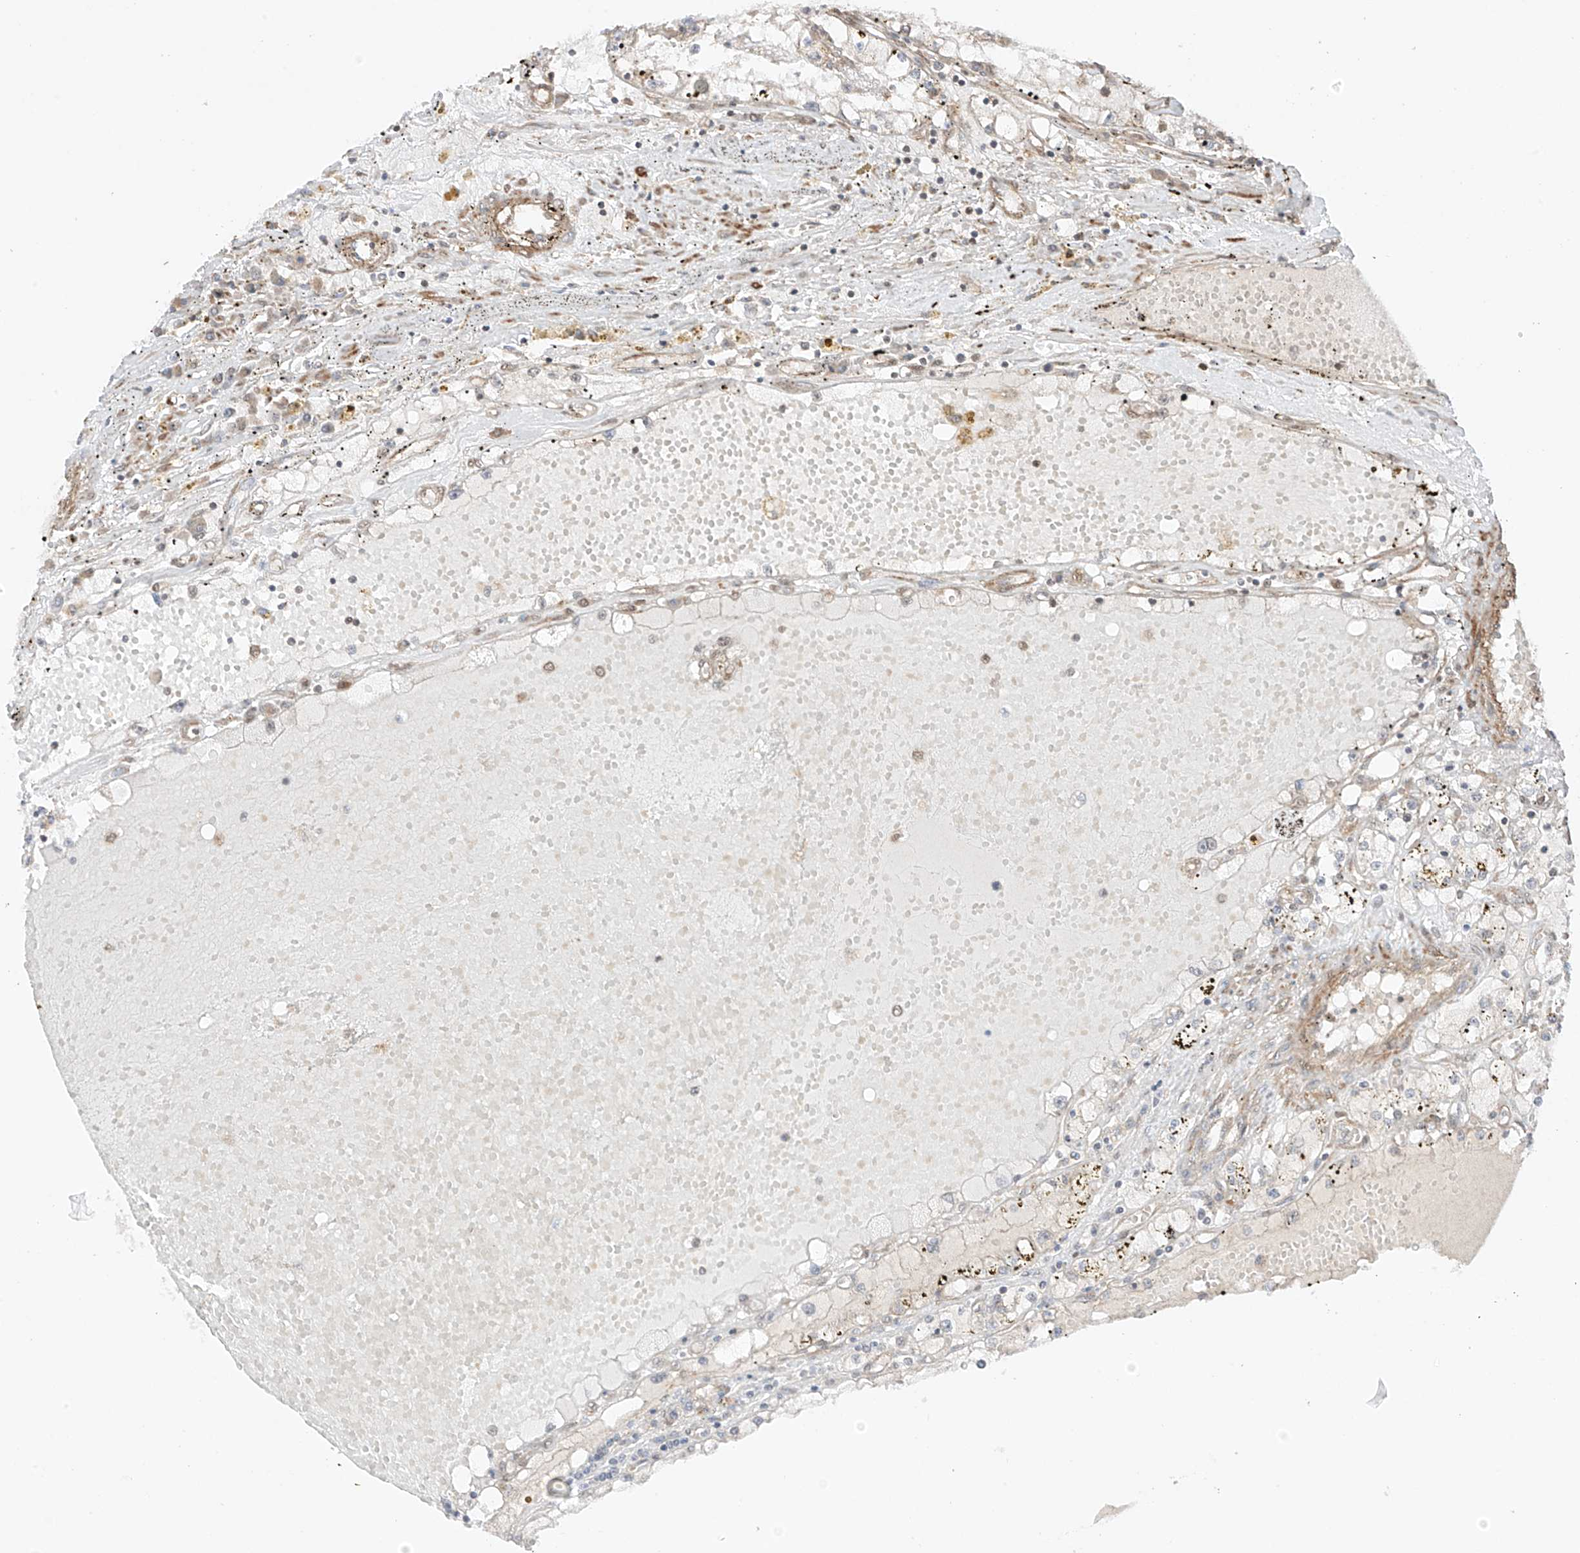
{"staining": {"intensity": "negative", "quantity": "none", "location": "none"}, "tissue": "renal cancer", "cell_type": "Tumor cells", "image_type": "cancer", "snomed": [{"axis": "morphology", "description": "Adenocarcinoma, NOS"}, {"axis": "topography", "description": "Kidney"}], "caption": "IHC histopathology image of renal cancer (adenocarcinoma) stained for a protein (brown), which exhibits no positivity in tumor cells.", "gene": "ABCD1", "patient": {"sex": "male", "age": 56}}